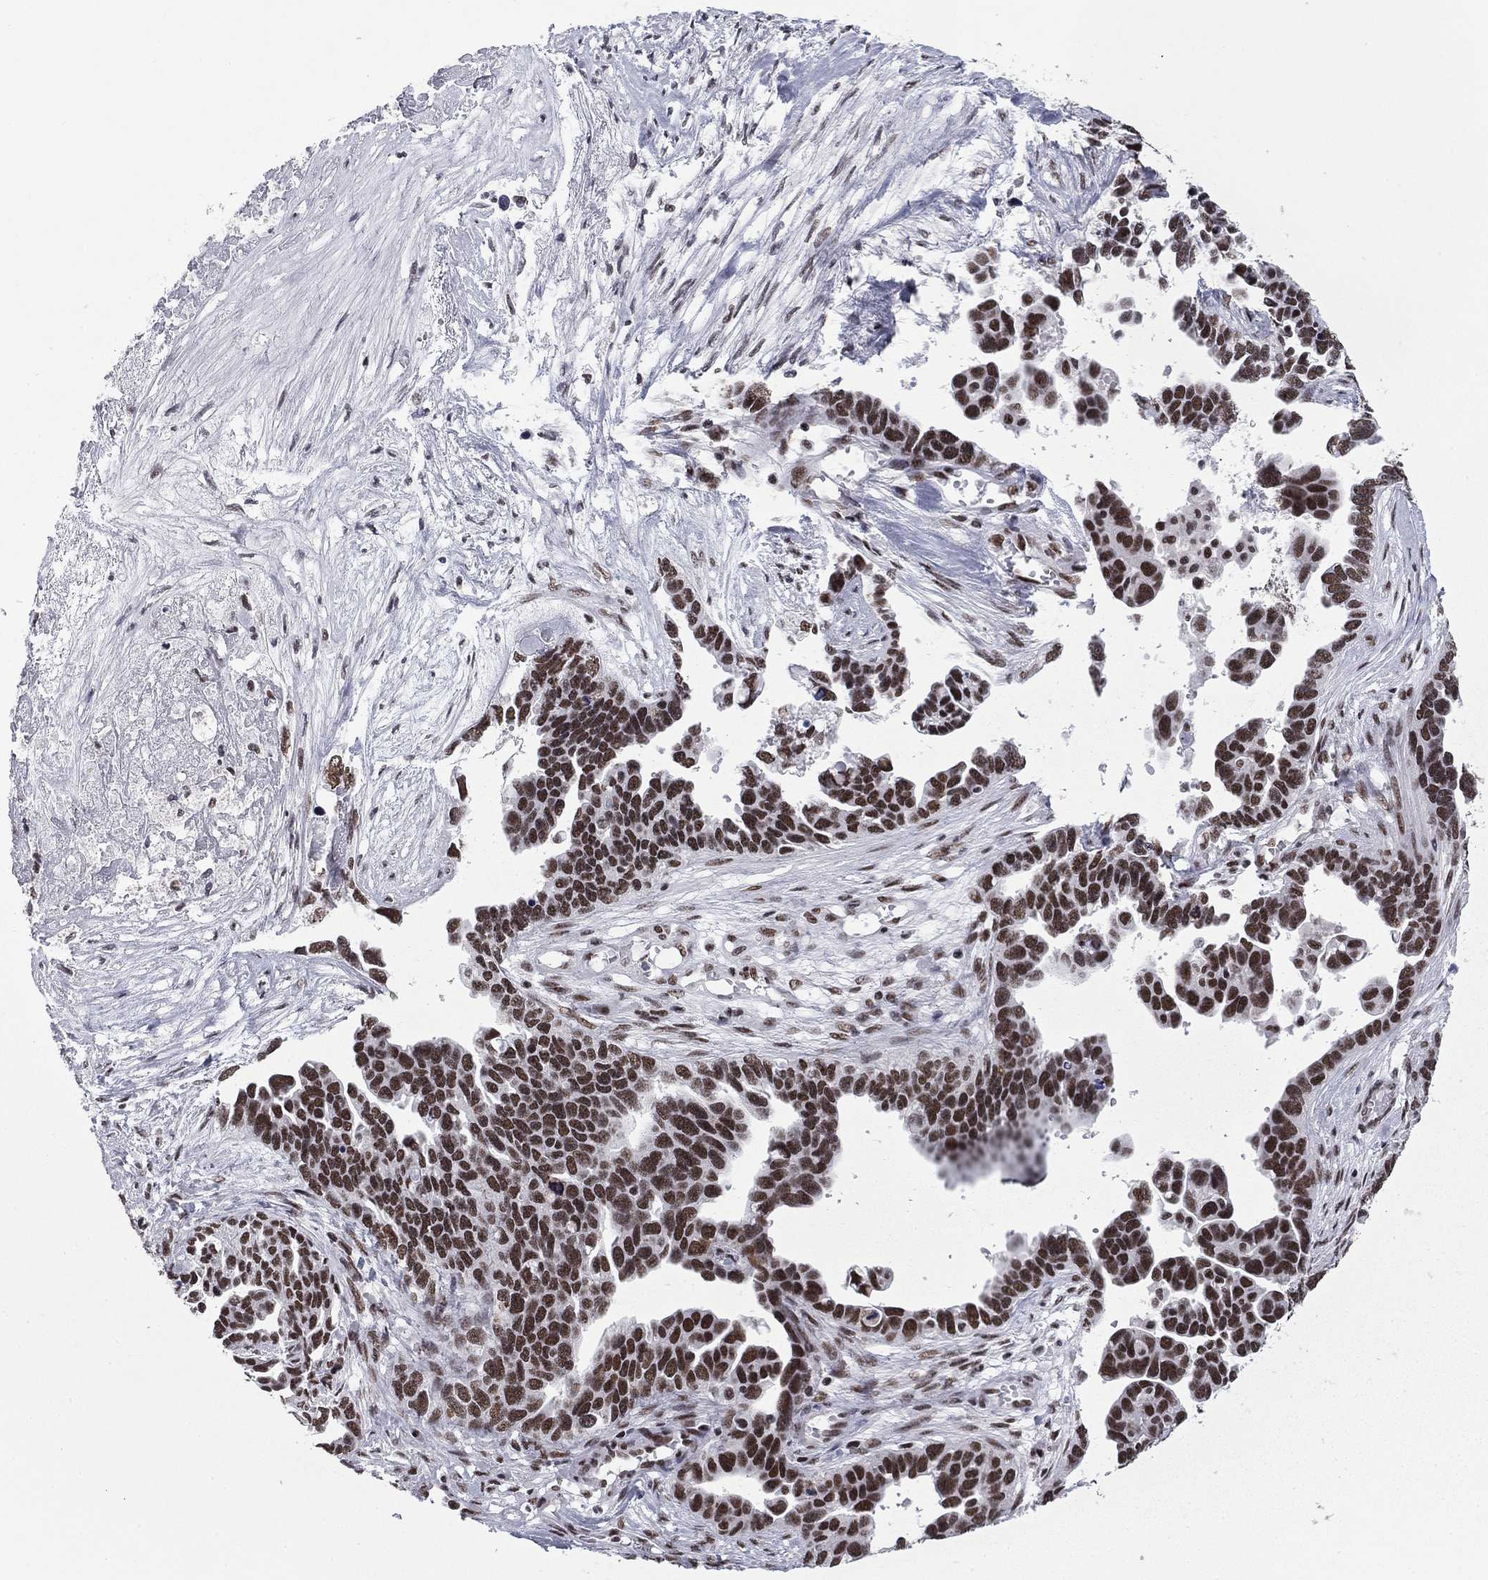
{"staining": {"intensity": "moderate", "quantity": ">75%", "location": "nuclear"}, "tissue": "ovarian cancer", "cell_type": "Tumor cells", "image_type": "cancer", "snomed": [{"axis": "morphology", "description": "Cystadenocarcinoma, serous, NOS"}, {"axis": "topography", "description": "Ovary"}], "caption": "About >75% of tumor cells in ovarian serous cystadenocarcinoma display moderate nuclear protein positivity as visualized by brown immunohistochemical staining.", "gene": "ETV5", "patient": {"sex": "female", "age": 54}}